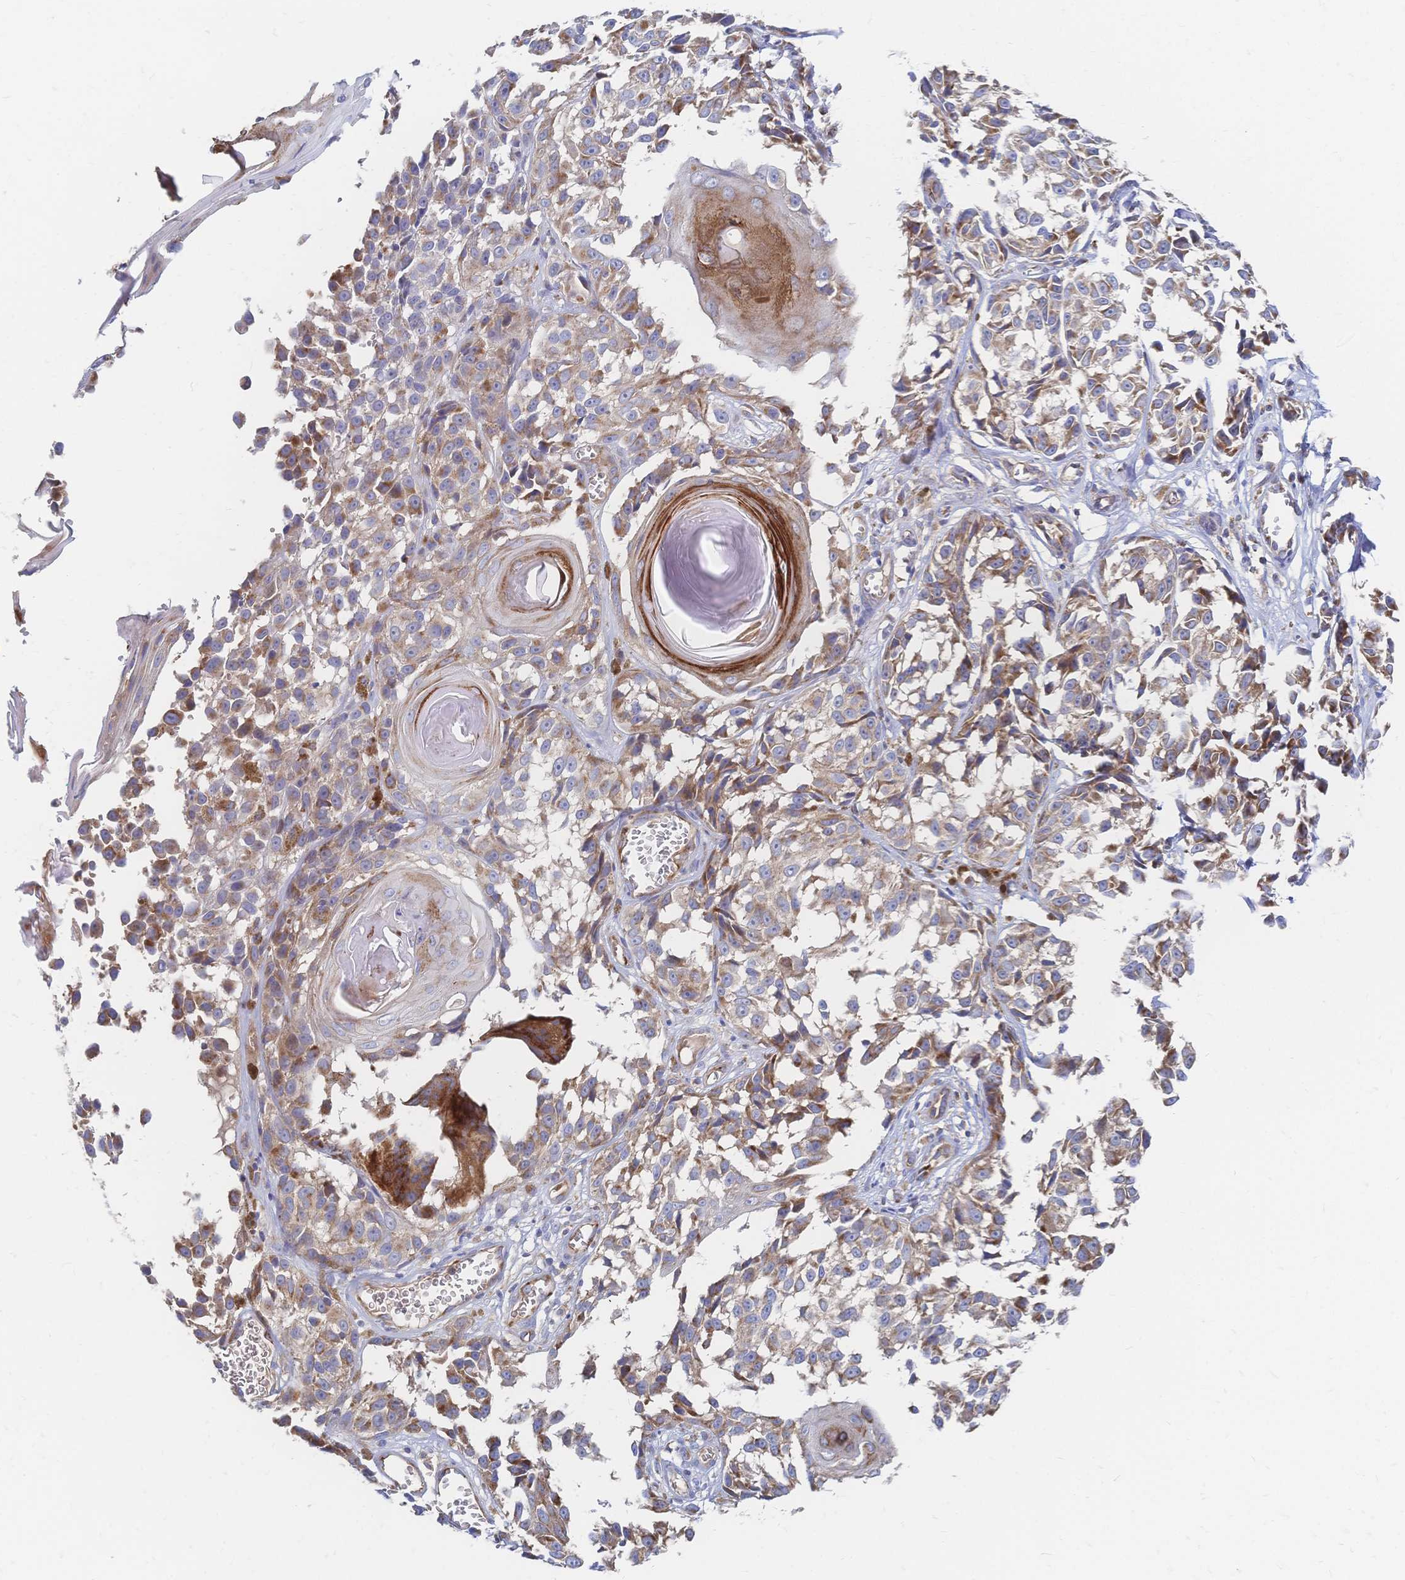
{"staining": {"intensity": "moderate", "quantity": ">75%", "location": "cytoplasmic/membranous"}, "tissue": "melanoma", "cell_type": "Tumor cells", "image_type": "cancer", "snomed": [{"axis": "morphology", "description": "Malignant melanoma, NOS"}, {"axis": "topography", "description": "Skin"}], "caption": "Malignant melanoma tissue exhibits moderate cytoplasmic/membranous staining in approximately >75% of tumor cells", "gene": "SORBS1", "patient": {"sex": "male", "age": 73}}